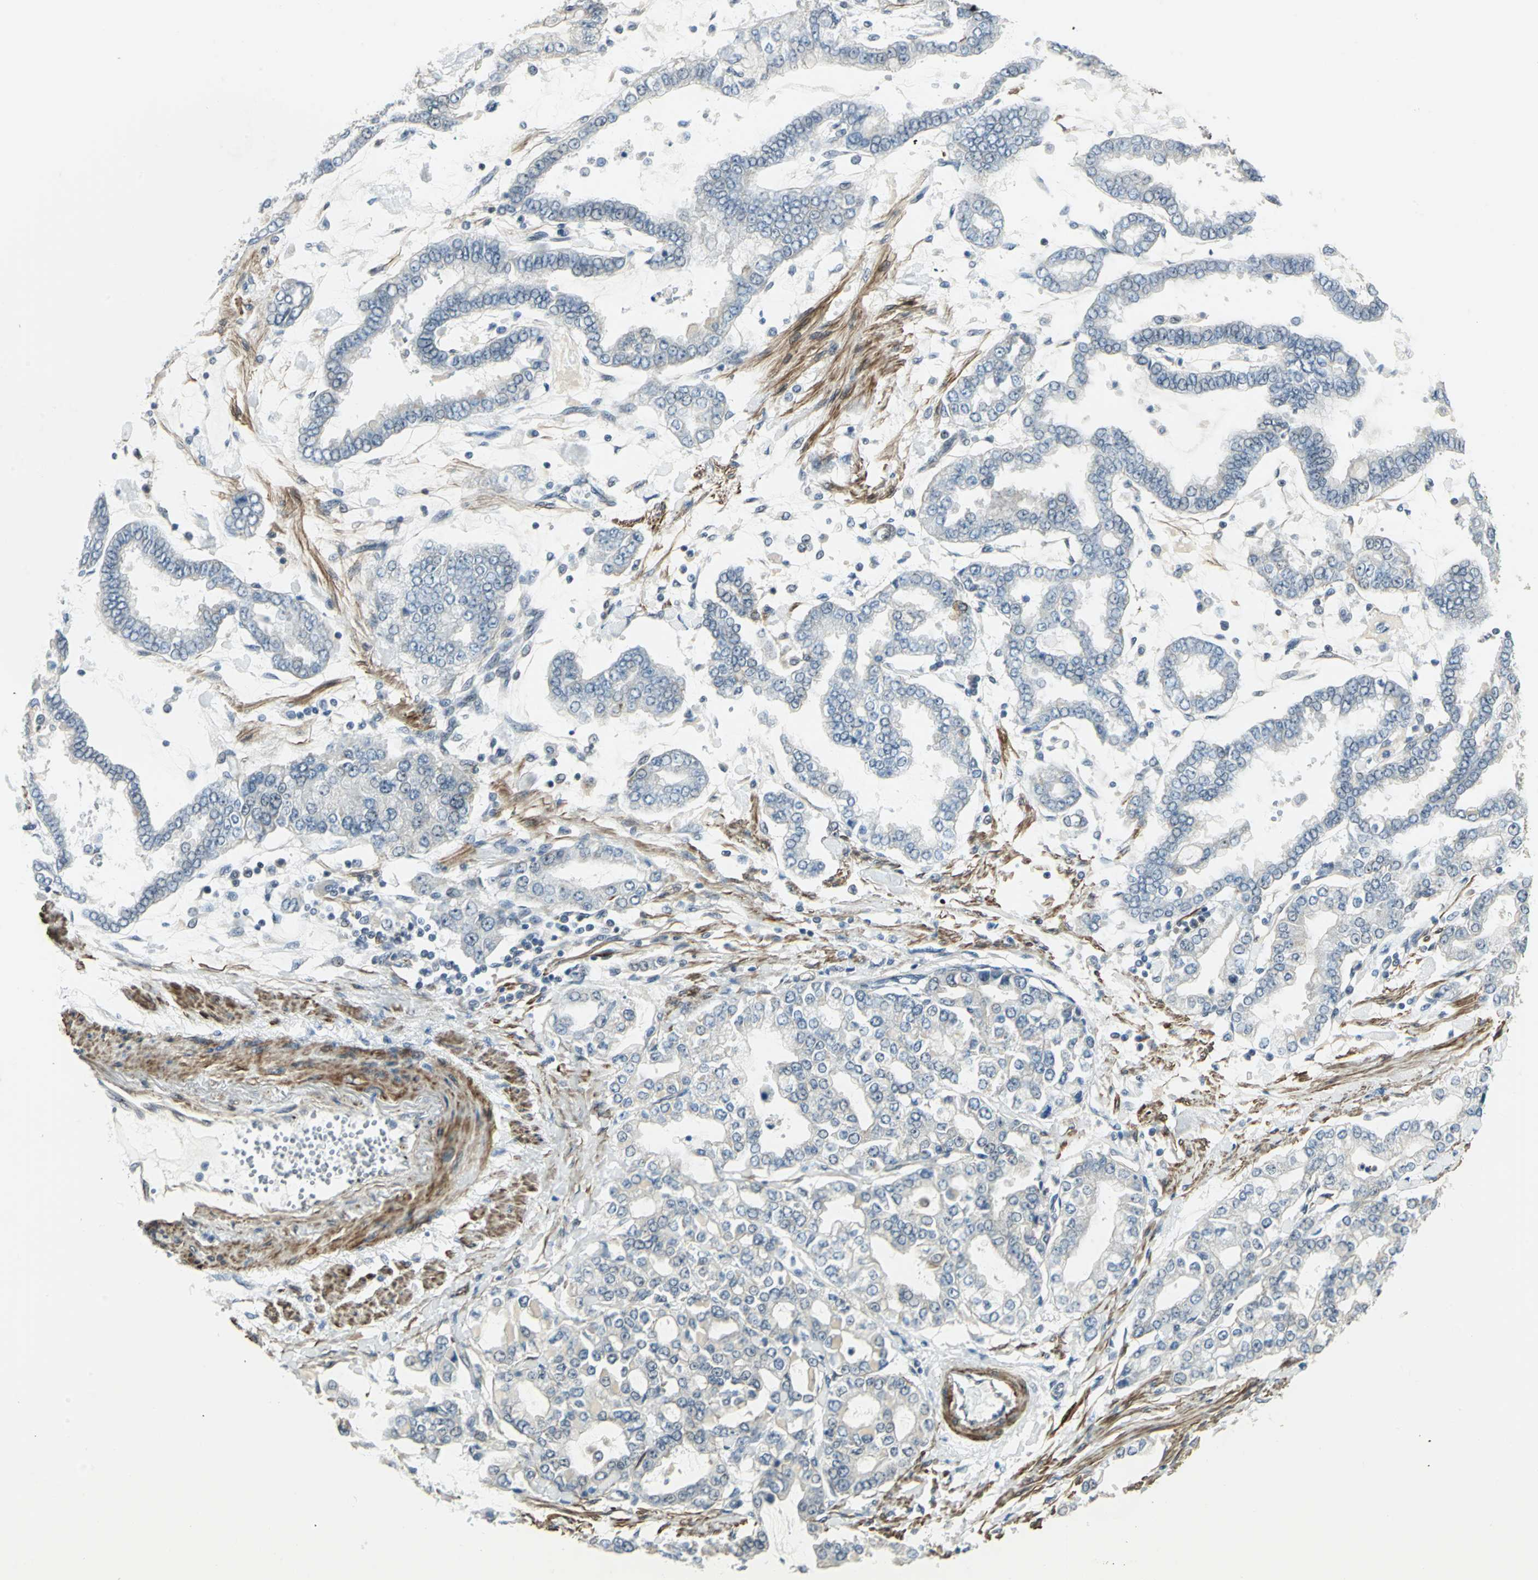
{"staining": {"intensity": "negative", "quantity": "none", "location": "none"}, "tissue": "stomach cancer", "cell_type": "Tumor cells", "image_type": "cancer", "snomed": [{"axis": "morphology", "description": "Normal tissue, NOS"}, {"axis": "morphology", "description": "Adenocarcinoma, NOS"}, {"axis": "topography", "description": "Stomach, upper"}, {"axis": "topography", "description": "Stomach"}], "caption": "A high-resolution histopathology image shows immunohistochemistry staining of adenocarcinoma (stomach), which reveals no significant staining in tumor cells.", "gene": "MTA1", "patient": {"sex": "male", "age": 76}}